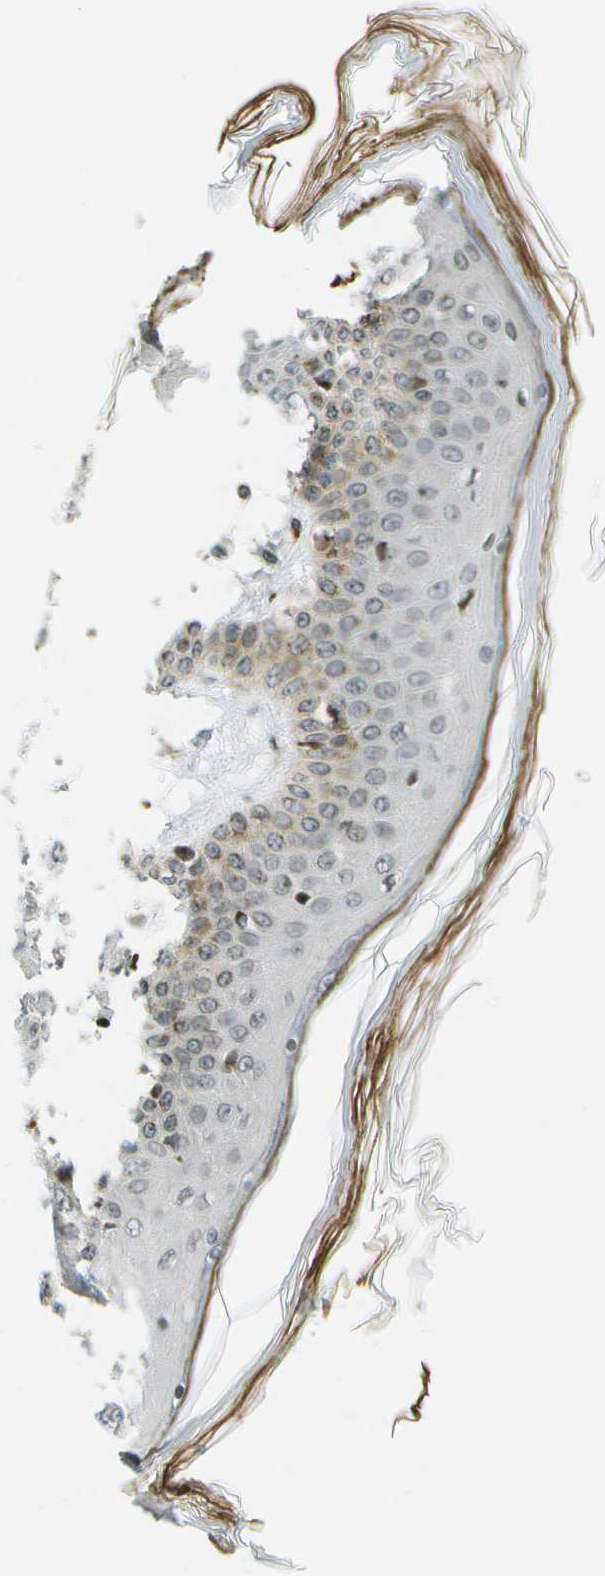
{"staining": {"intensity": "weak", "quantity": ">75%", "location": "cytoplasmic/membranous"}, "tissue": "skin", "cell_type": "Fibroblasts", "image_type": "normal", "snomed": [{"axis": "morphology", "description": "Normal tissue, NOS"}, {"axis": "topography", "description": "Skin"}], "caption": "A low amount of weak cytoplasmic/membranous positivity is appreciated in about >75% of fibroblasts in unremarkable skin. Immunohistochemistry (ihc) stains the protein of interest in brown and the nuclei are stained blue.", "gene": "EVC", "patient": {"sex": "male", "age": 53}}